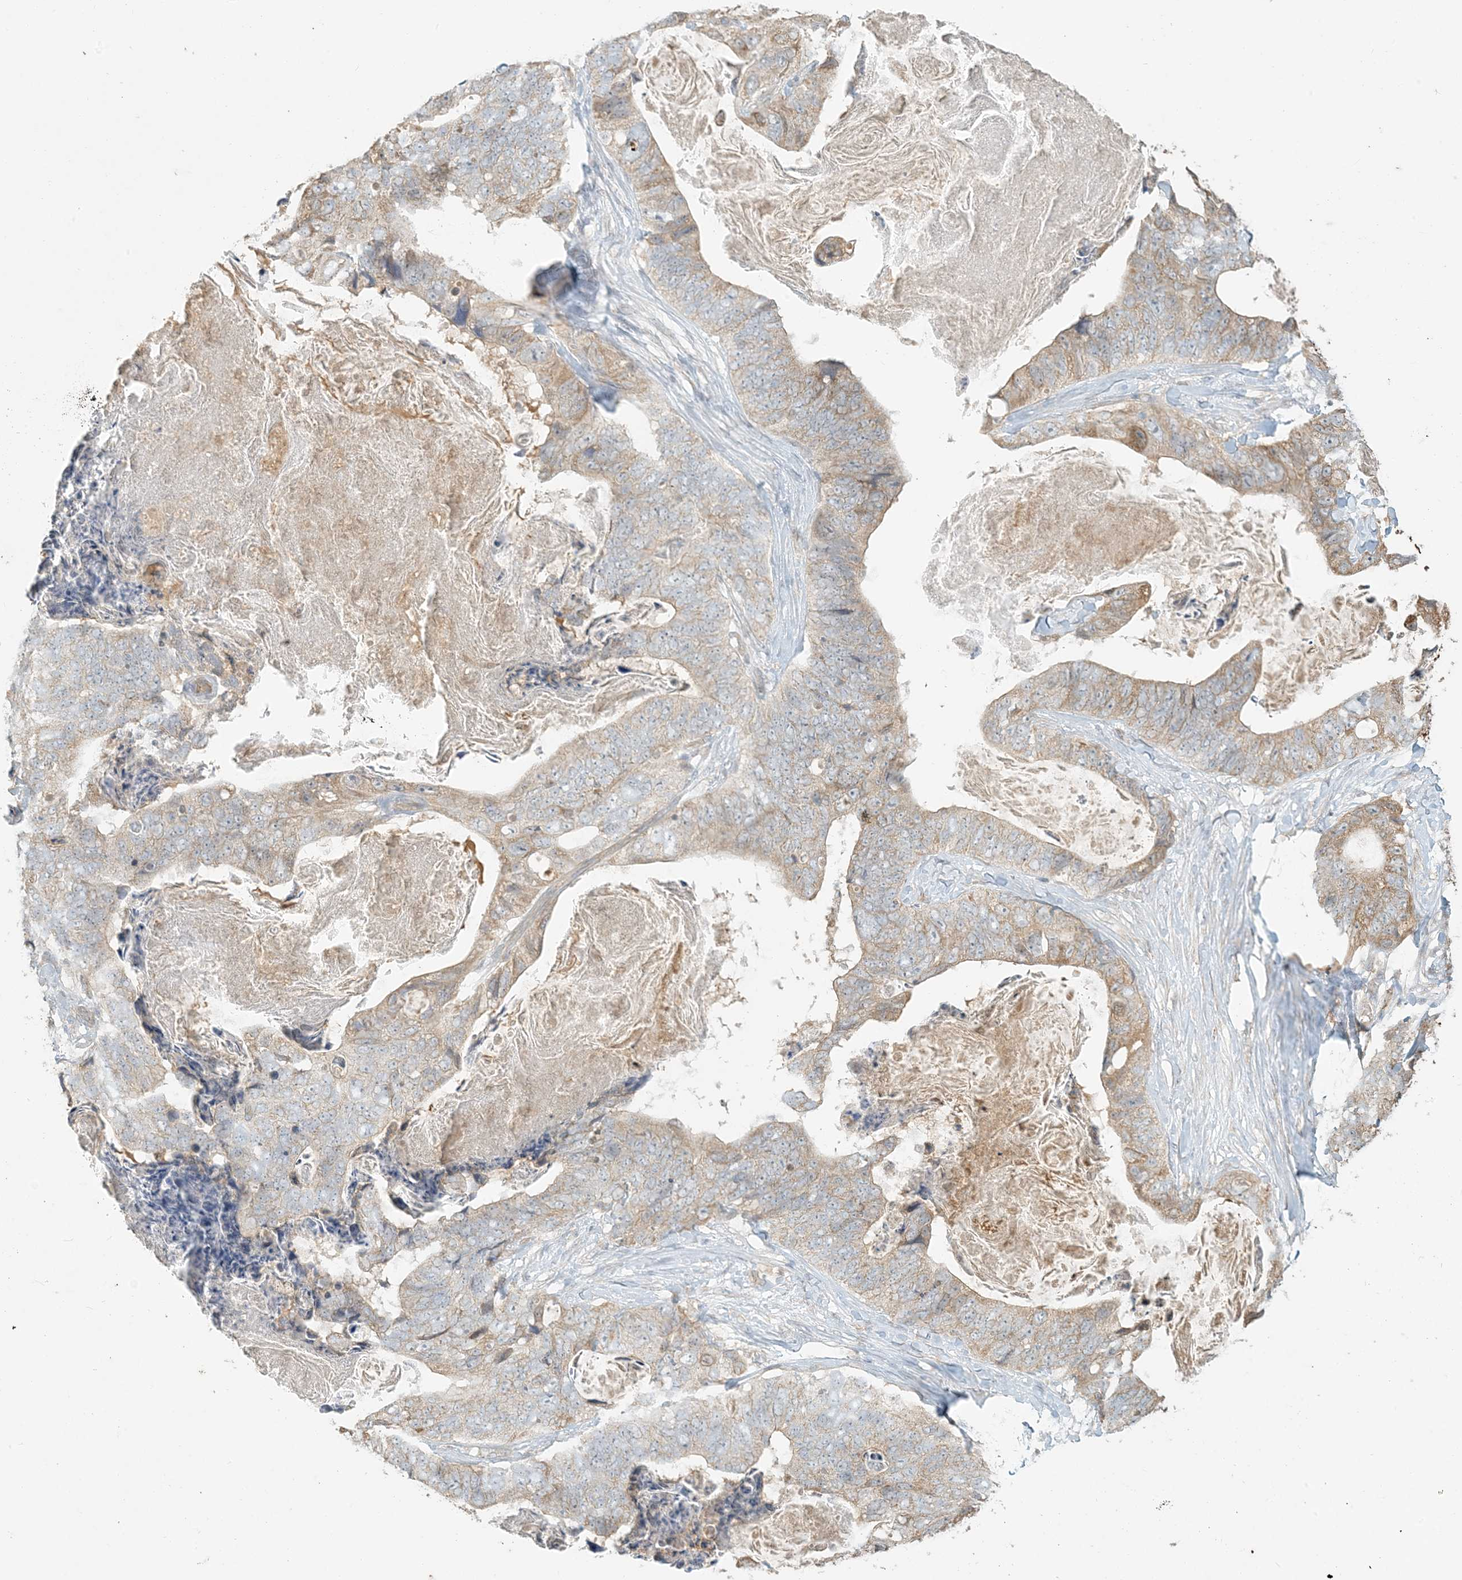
{"staining": {"intensity": "moderate", "quantity": "<25%", "location": "cytoplasmic/membranous"}, "tissue": "stomach cancer", "cell_type": "Tumor cells", "image_type": "cancer", "snomed": [{"axis": "morphology", "description": "Adenocarcinoma, NOS"}, {"axis": "topography", "description": "Stomach"}], "caption": "Stomach cancer stained with a protein marker shows moderate staining in tumor cells.", "gene": "MCOLN1", "patient": {"sex": "female", "age": 89}}